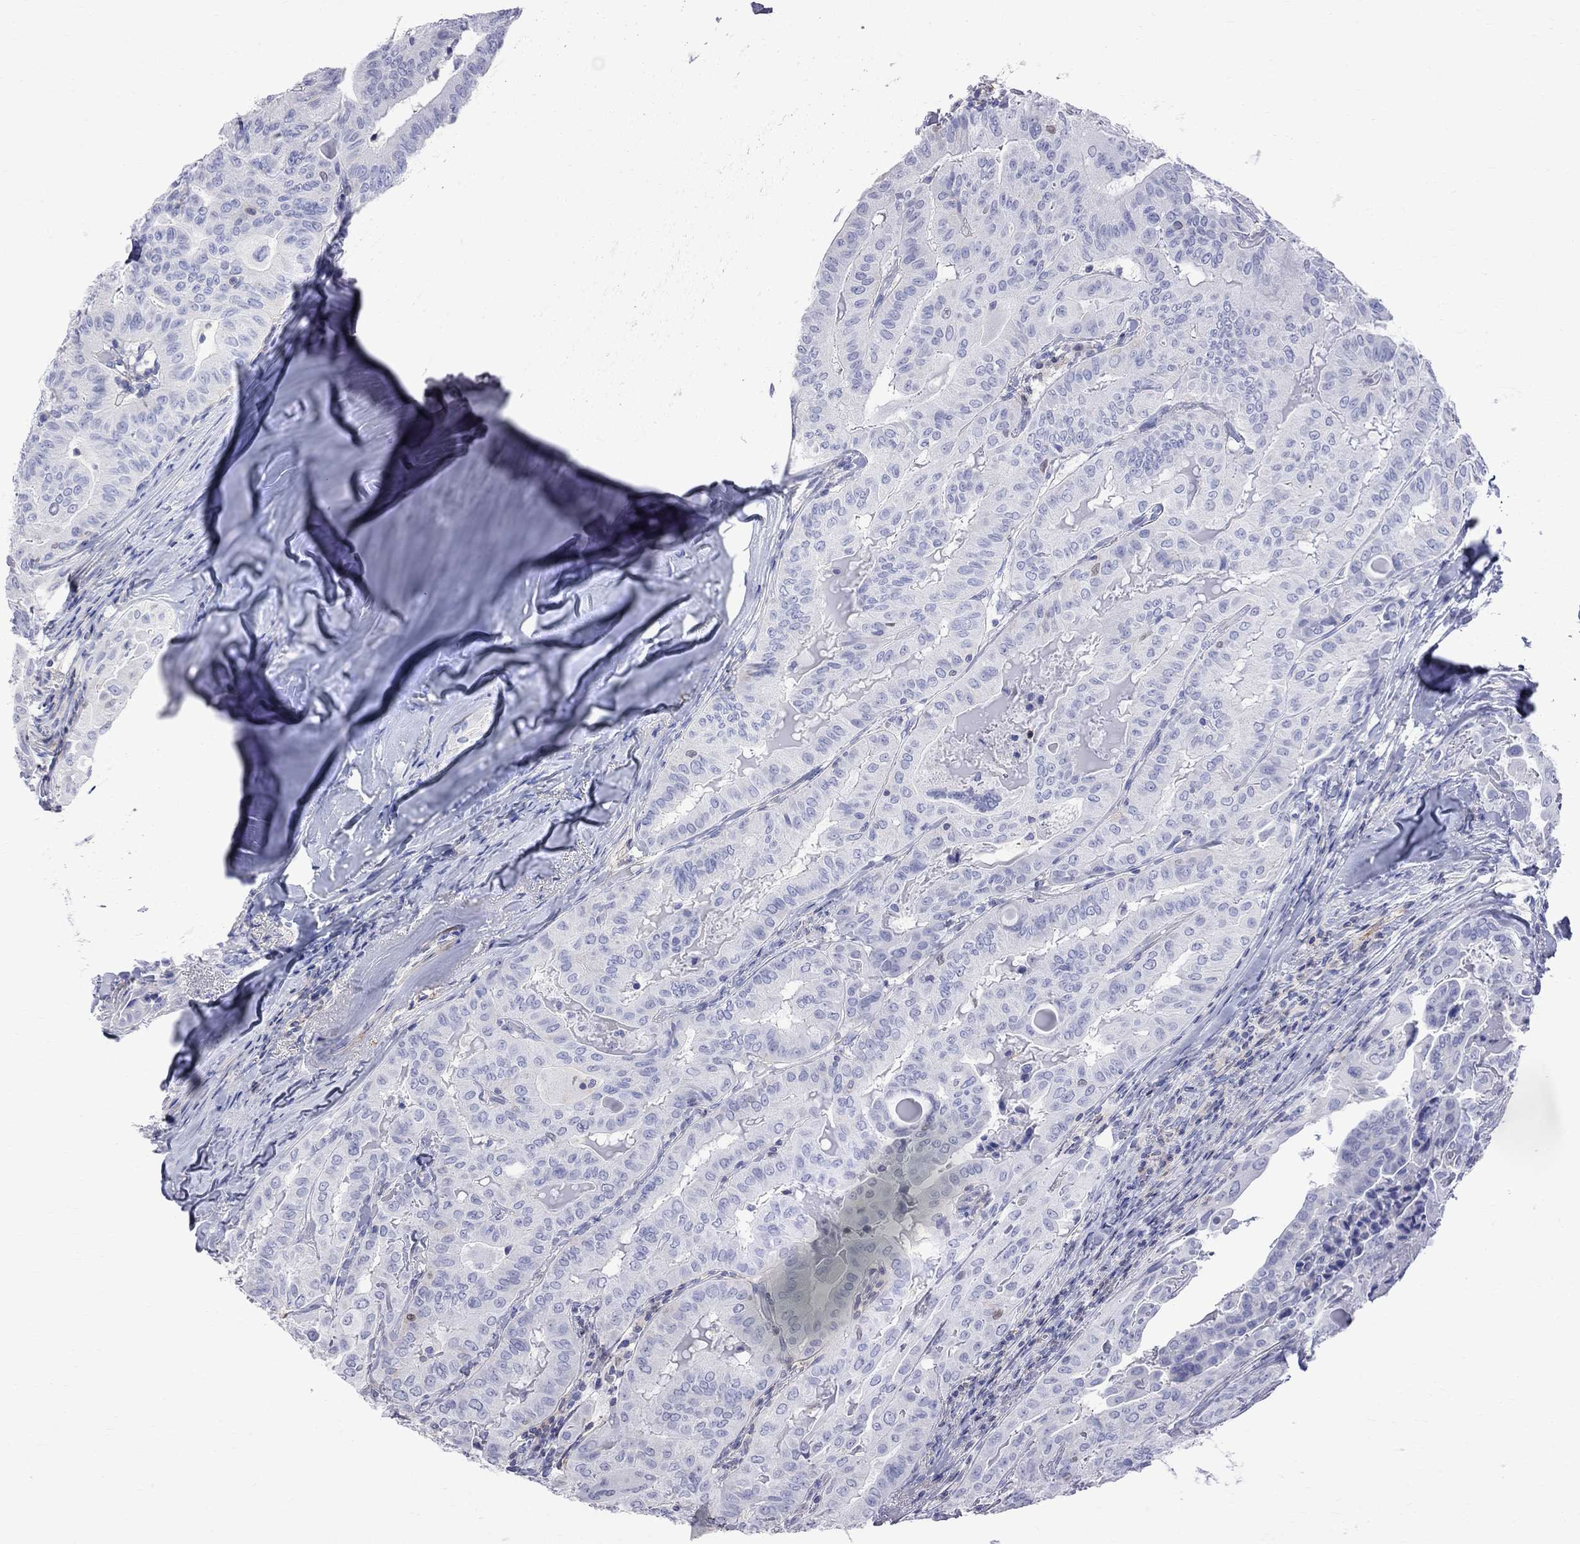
{"staining": {"intensity": "negative", "quantity": "none", "location": "none"}, "tissue": "thyroid cancer", "cell_type": "Tumor cells", "image_type": "cancer", "snomed": [{"axis": "morphology", "description": "Papillary adenocarcinoma, NOS"}, {"axis": "topography", "description": "Thyroid gland"}], "caption": "The image reveals no staining of tumor cells in thyroid papillary adenocarcinoma. (DAB (3,3'-diaminobenzidine) immunohistochemistry with hematoxylin counter stain).", "gene": "S100A3", "patient": {"sex": "female", "age": 68}}